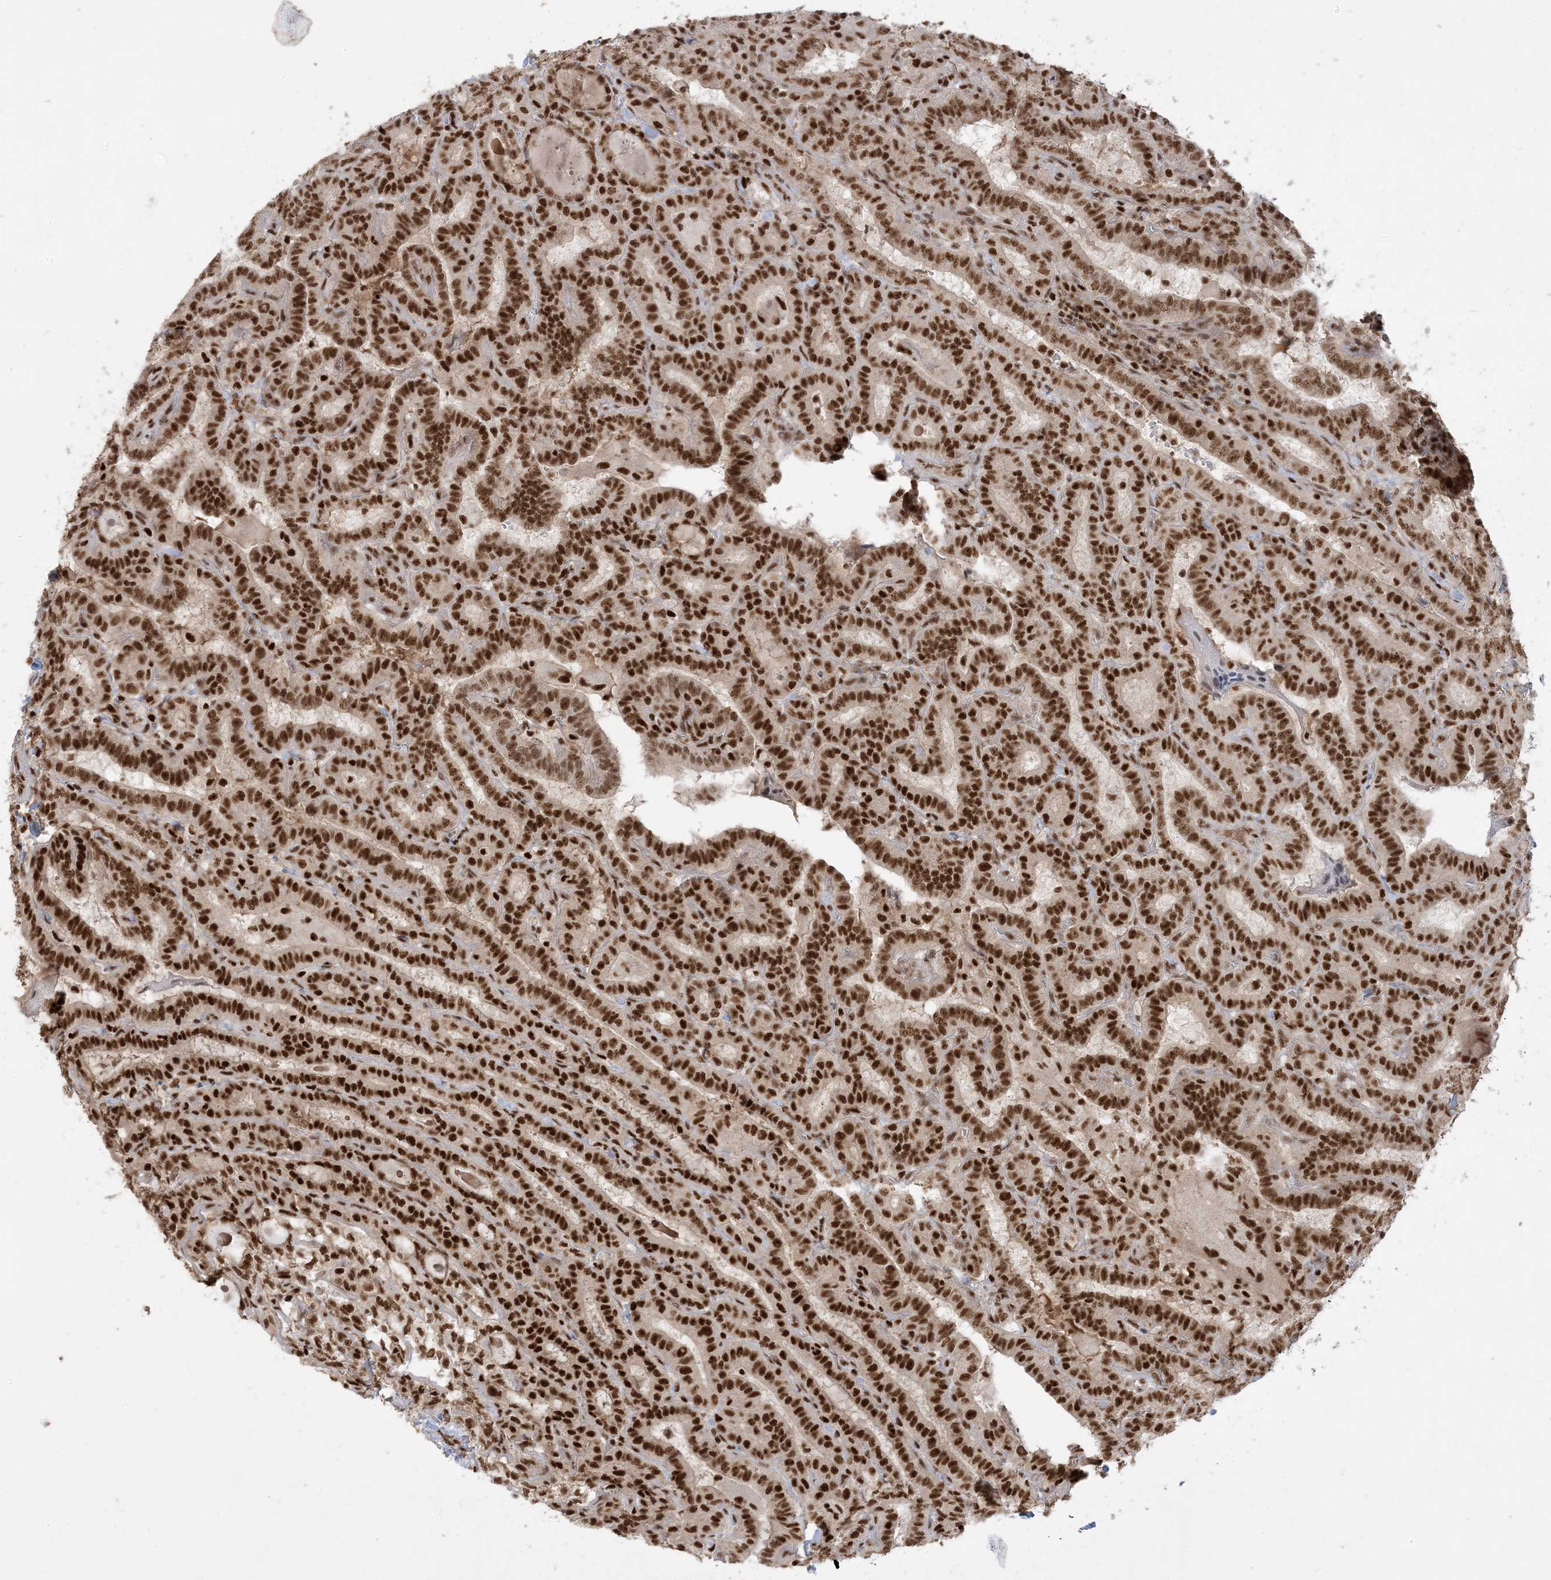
{"staining": {"intensity": "strong", "quantity": ">75%", "location": "nuclear"}, "tissue": "thyroid cancer", "cell_type": "Tumor cells", "image_type": "cancer", "snomed": [{"axis": "morphology", "description": "Papillary adenocarcinoma, NOS"}, {"axis": "topography", "description": "Thyroid gland"}], "caption": "Protein staining of thyroid papillary adenocarcinoma tissue demonstrates strong nuclear staining in approximately >75% of tumor cells.", "gene": "PPIL2", "patient": {"sex": "female", "age": 72}}